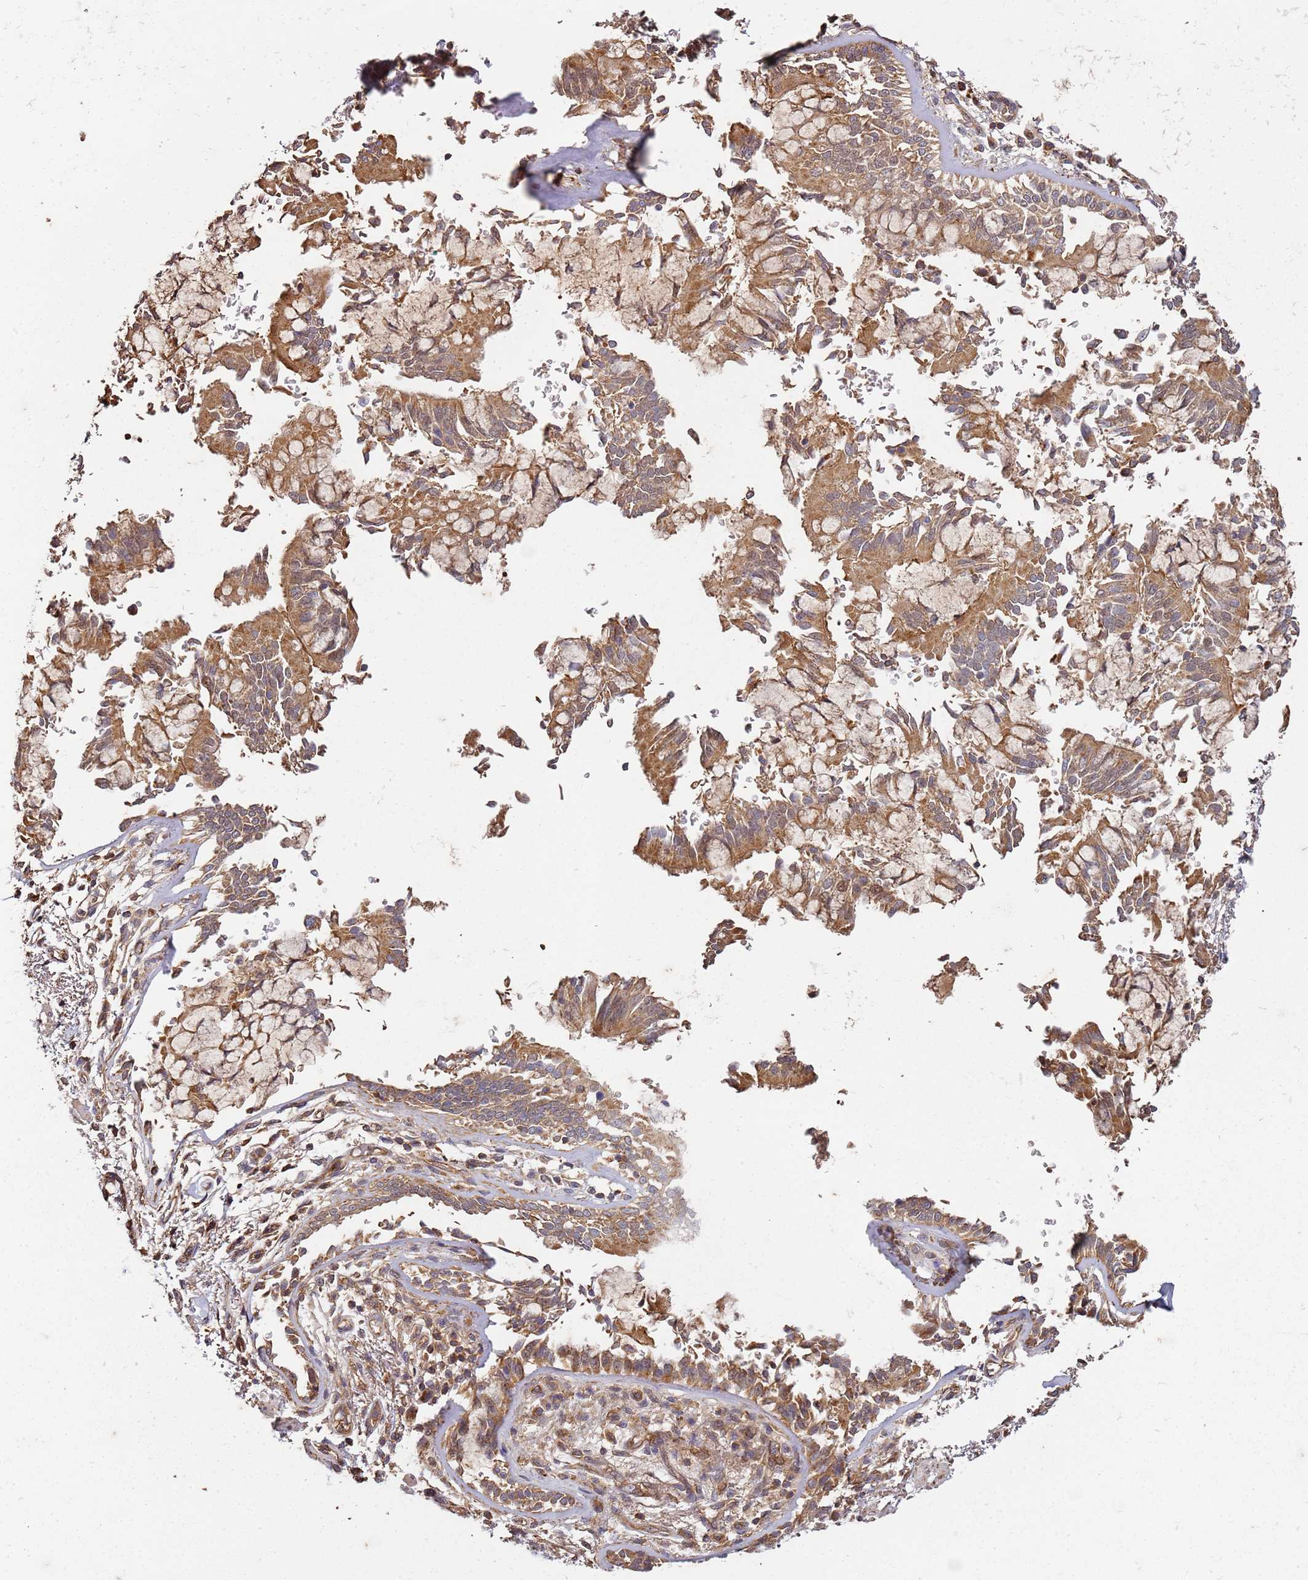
{"staining": {"intensity": "moderate", "quantity": ">75%", "location": "cytoplasmic/membranous"}, "tissue": "adipose tissue", "cell_type": "Adipocytes", "image_type": "normal", "snomed": [{"axis": "morphology", "description": "Normal tissue, NOS"}, {"axis": "topography", "description": "Cartilage tissue"}], "caption": "Immunohistochemical staining of unremarkable human adipose tissue demonstrates medium levels of moderate cytoplasmic/membranous positivity in approximately >75% of adipocytes.", "gene": "SCGB2B2", "patient": {"sex": "male", "age": 73}}